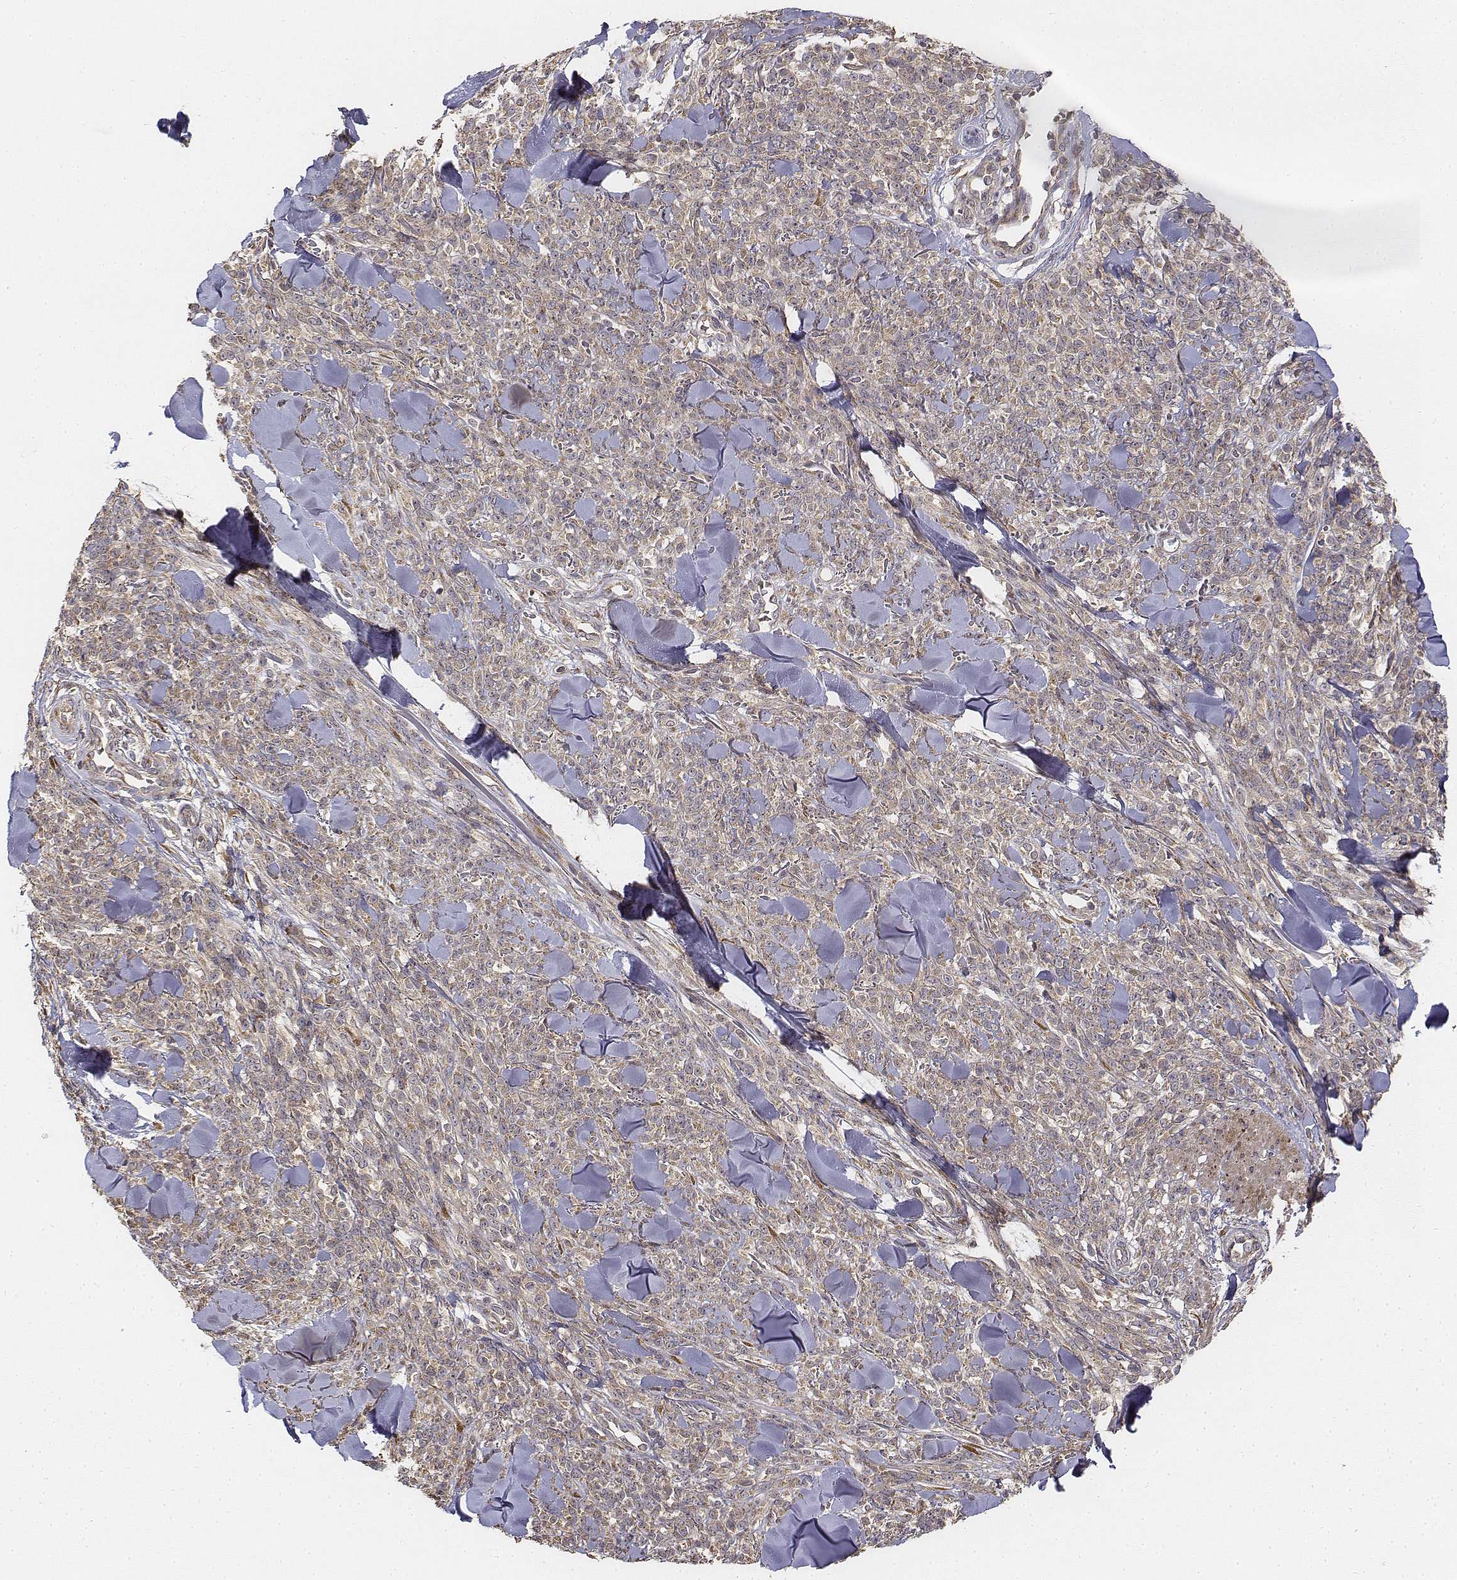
{"staining": {"intensity": "weak", "quantity": ">75%", "location": "cytoplasmic/membranous"}, "tissue": "melanoma", "cell_type": "Tumor cells", "image_type": "cancer", "snomed": [{"axis": "morphology", "description": "Malignant melanoma, NOS"}, {"axis": "topography", "description": "Skin"}, {"axis": "topography", "description": "Skin of trunk"}], "caption": "Immunohistochemistry image of neoplastic tissue: human melanoma stained using immunohistochemistry (IHC) shows low levels of weak protein expression localized specifically in the cytoplasmic/membranous of tumor cells, appearing as a cytoplasmic/membranous brown color.", "gene": "FBXO21", "patient": {"sex": "male", "age": 74}}